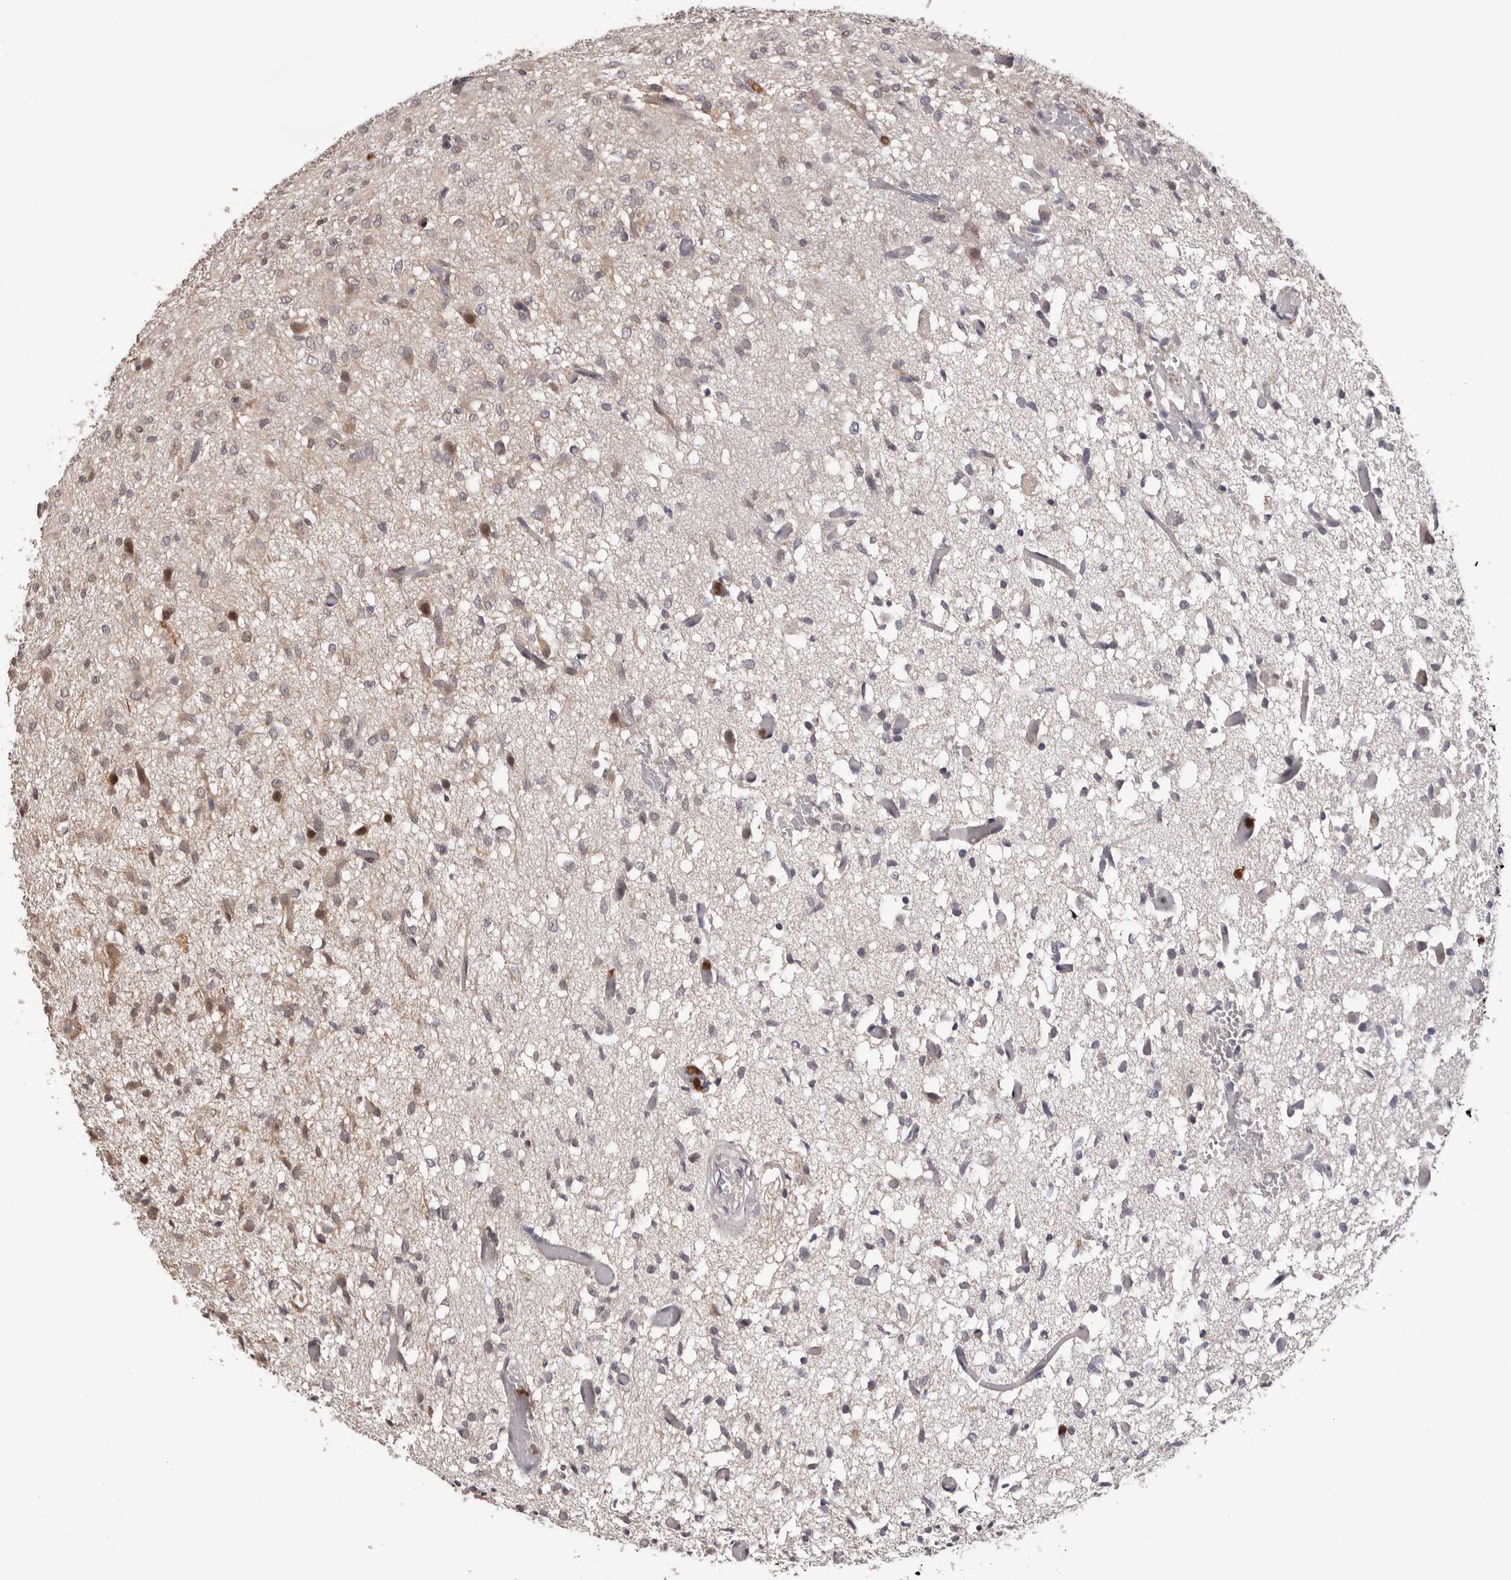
{"staining": {"intensity": "weak", "quantity": "<25%", "location": "cytoplasmic/membranous"}, "tissue": "glioma", "cell_type": "Tumor cells", "image_type": "cancer", "snomed": [{"axis": "morphology", "description": "Glioma, malignant, High grade"}, {"axis": "topography", "description": "Brain"}], "caption": "High magnification brightfield microscopy of glioma stained with DAB (3,3'-diaminobenzidine) (brown) and counterstained with hematoxylin (blue): tumor cells show no significant staining. The staining was performed using DAB to visualize the protein expression in brown, while the nuclei were stained in blue with hematoxylin (Magnification: 20x).", "gene": "PRR12", "patient": {"sex": "female", "age": 59}}